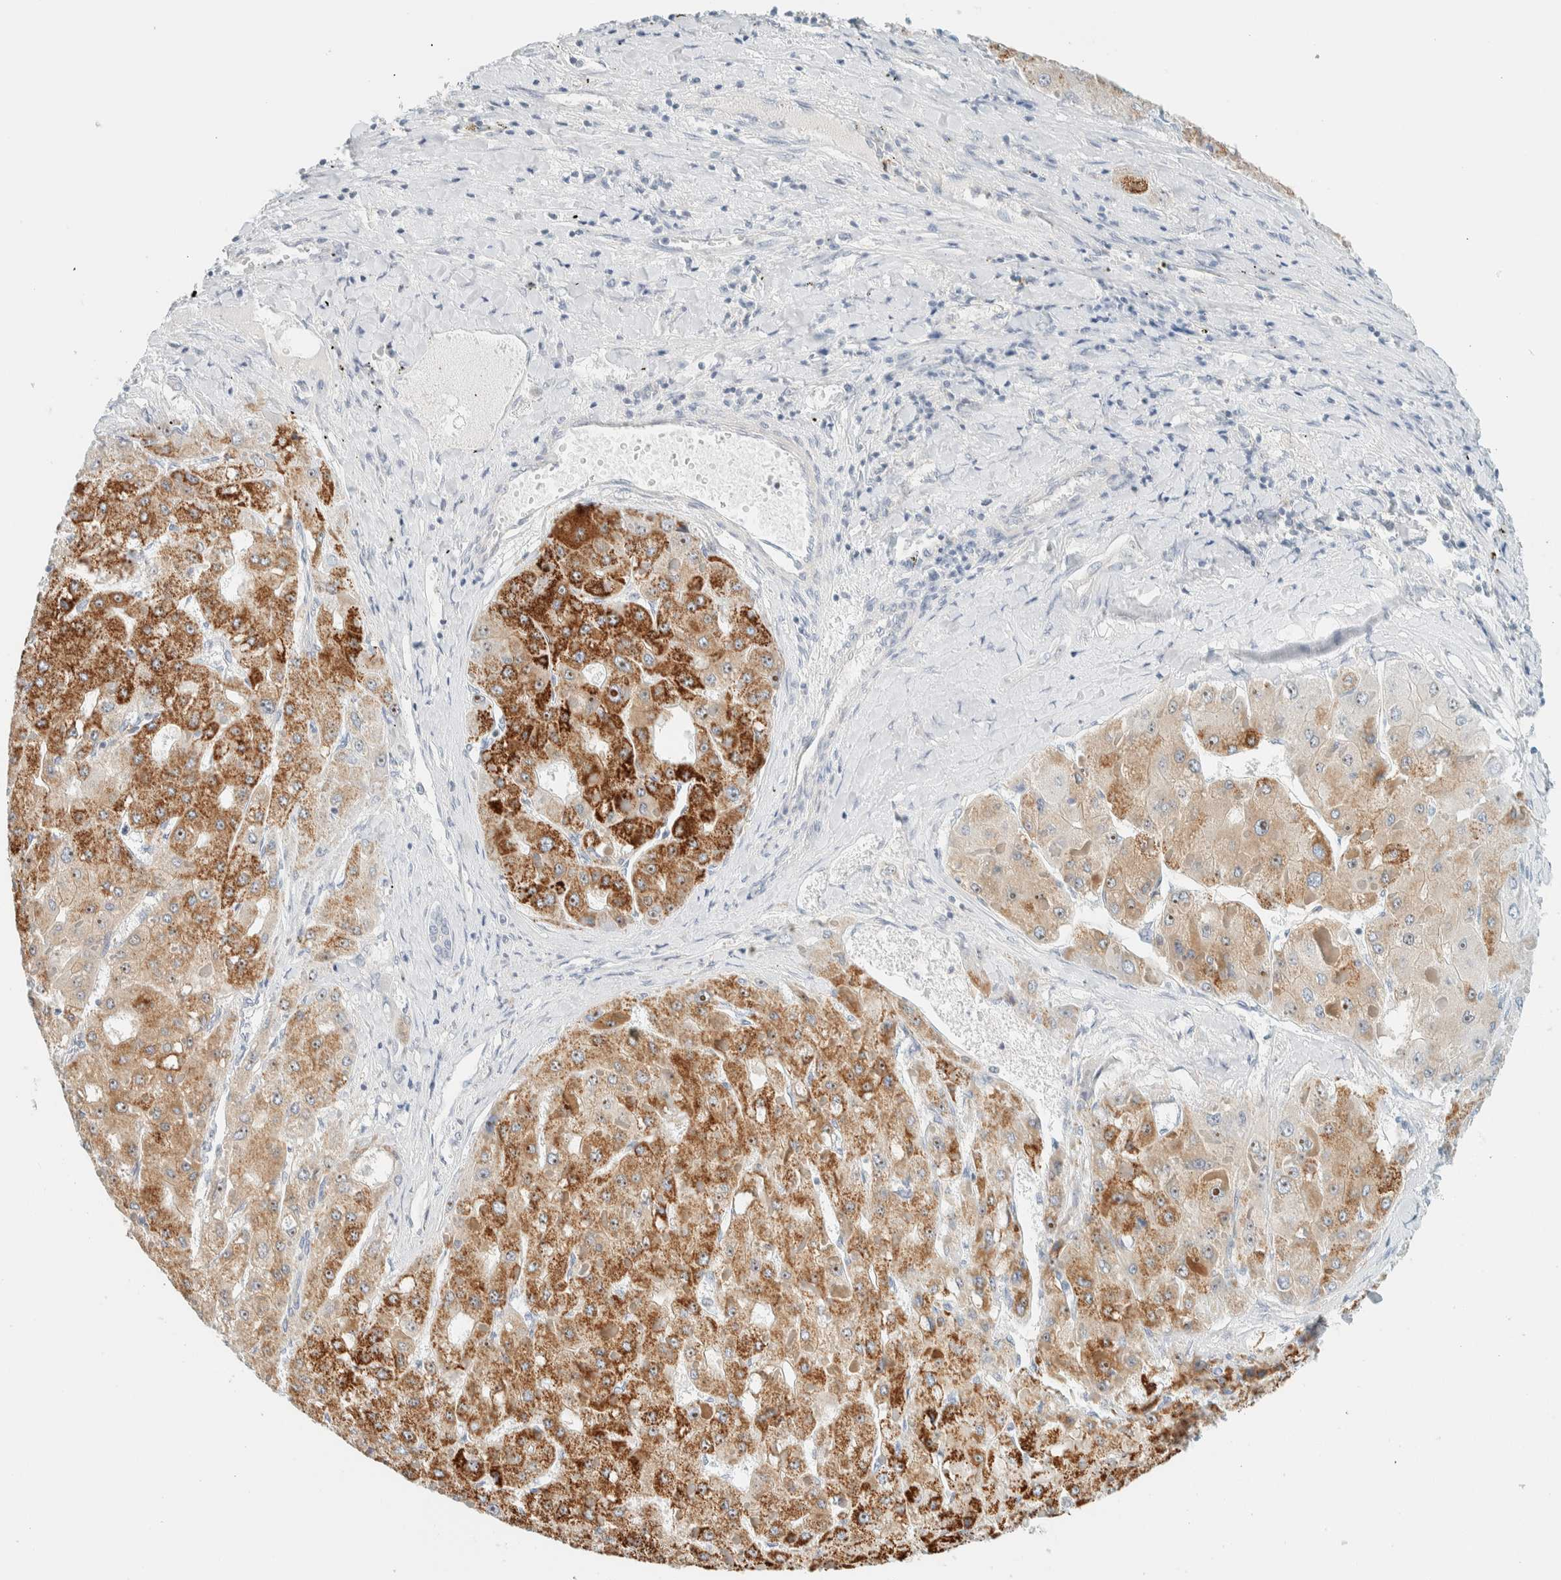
{"staining": {"intensity": "moderate", "quantity": ">75%", "location": "cytoplasmic/membranous,nuclear"}, "tissue": "liver cancer", "cell_type": "Tumor cells", "image_type": "cancer", "snomed": [{"axis": "morphology", "description": "Carcinoma, Hepatocellular, NOS"}, {"axis": "topography", "description": "Liver"}], "caption": "IHC histopathology image of liver hepatocellular carcinoma stained for a protein (brown), which demonstrates medium levels of moderate cytoplasmic/membranous and nuclear expression in approximately >75% of tumor cells.", "gene": "NDE1", "patient": {"sex": "female", "age": 73}}